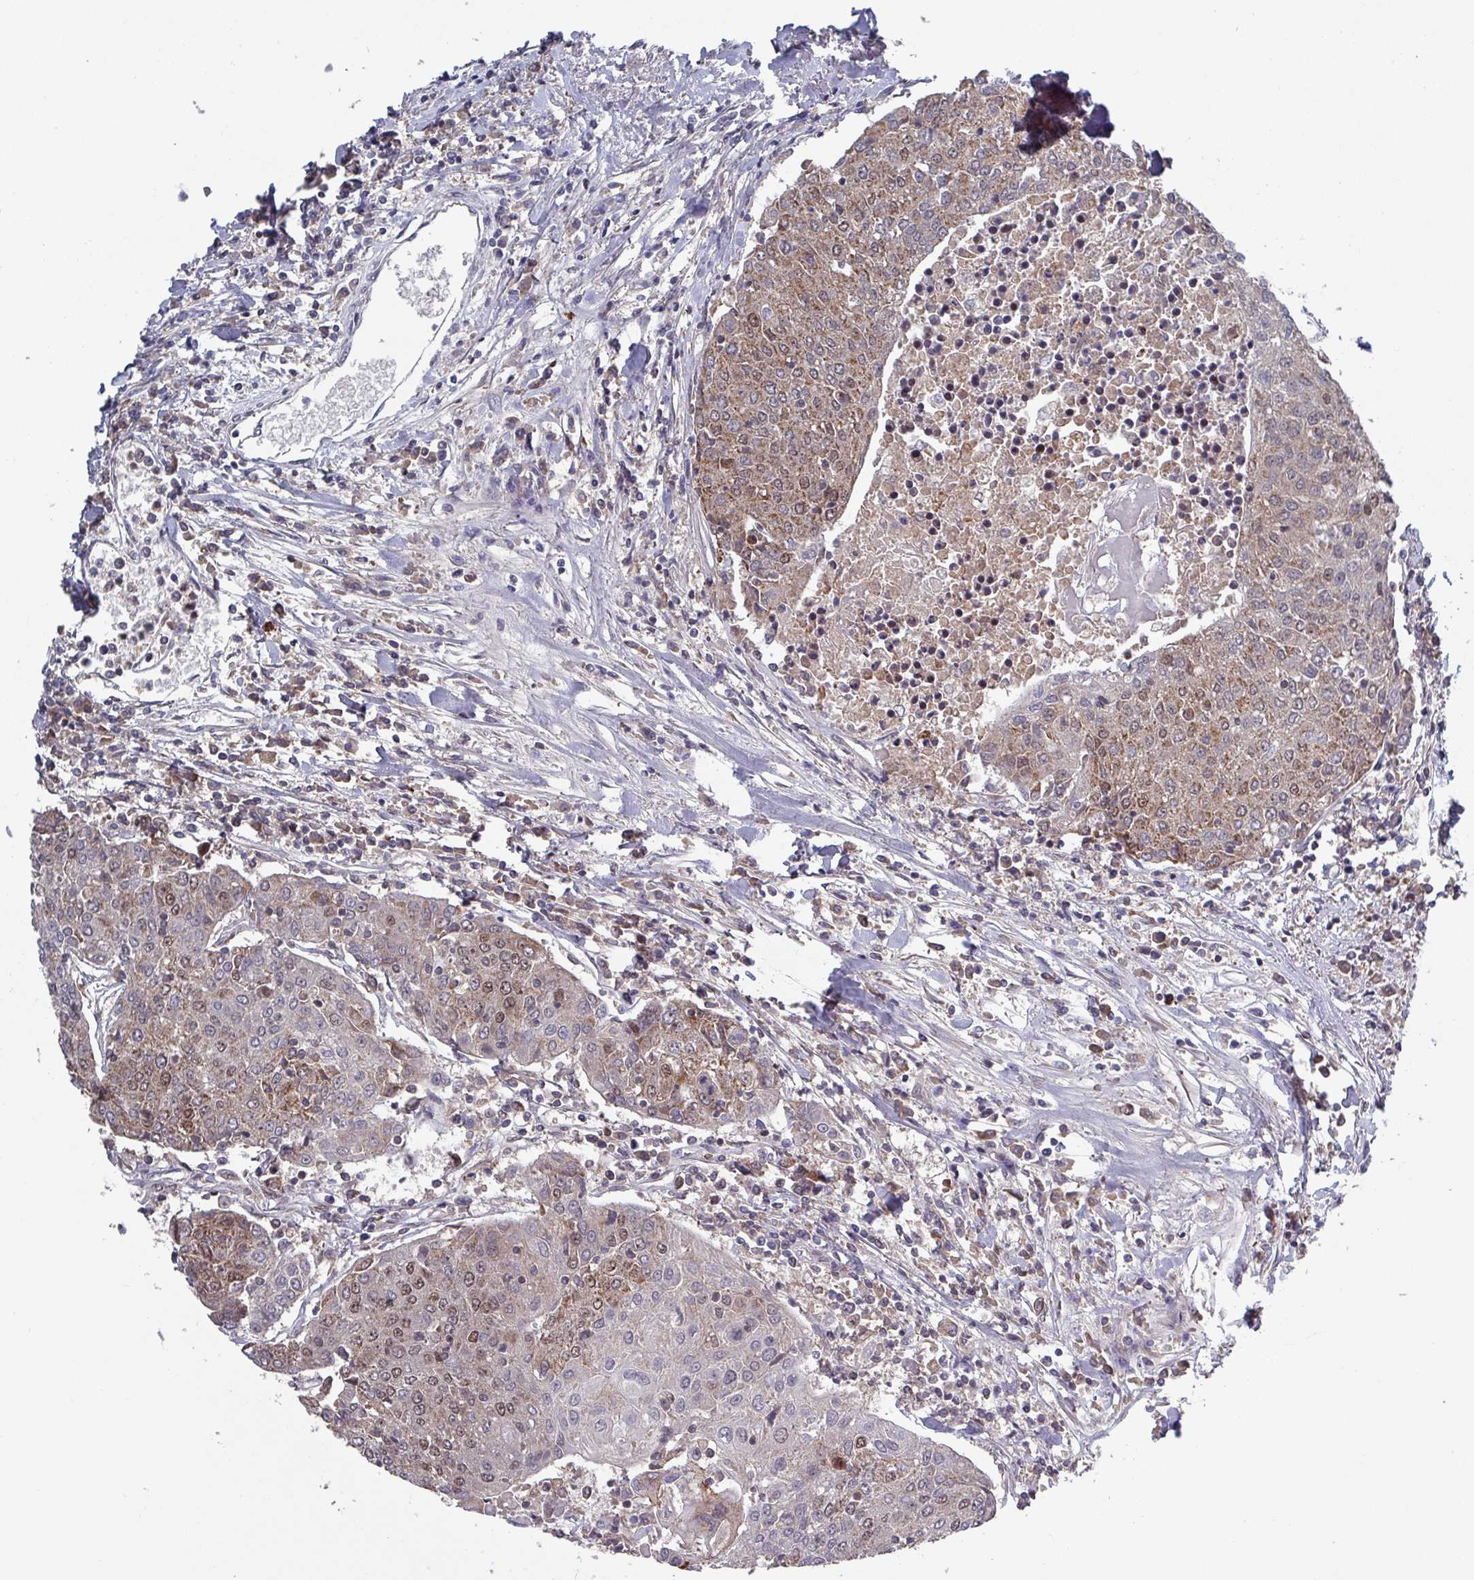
{"staining": {"intensity": "moderate", "quantity": ">75%", "location": "cytoplasmic/membranous,nuclear"}, "tissue": "urothelial cancer", "cell_type": "Tumor cells", "image_type": "cancer", "snomed": [{"axis": "morphology", "description": "Urothelial carcinoma, High grade"}, {"axis": "topography", "description": "Urinary bladder"}], "caption": "High-power microscopy captured an IHC histopathology image of urothelial carcinoma (high-grade), revealing moderate cytoplasmic/membranous and nuclear expression in about >75% of tumor cells. The protein is stained brown, and the nuclei are stained in blue (DAB (3,3'-diaminobenzidine) IHC with brightfield microscopy, high magnification).", "gene": "PRRX1", "patient": {"sex": "female", "age": 85}}